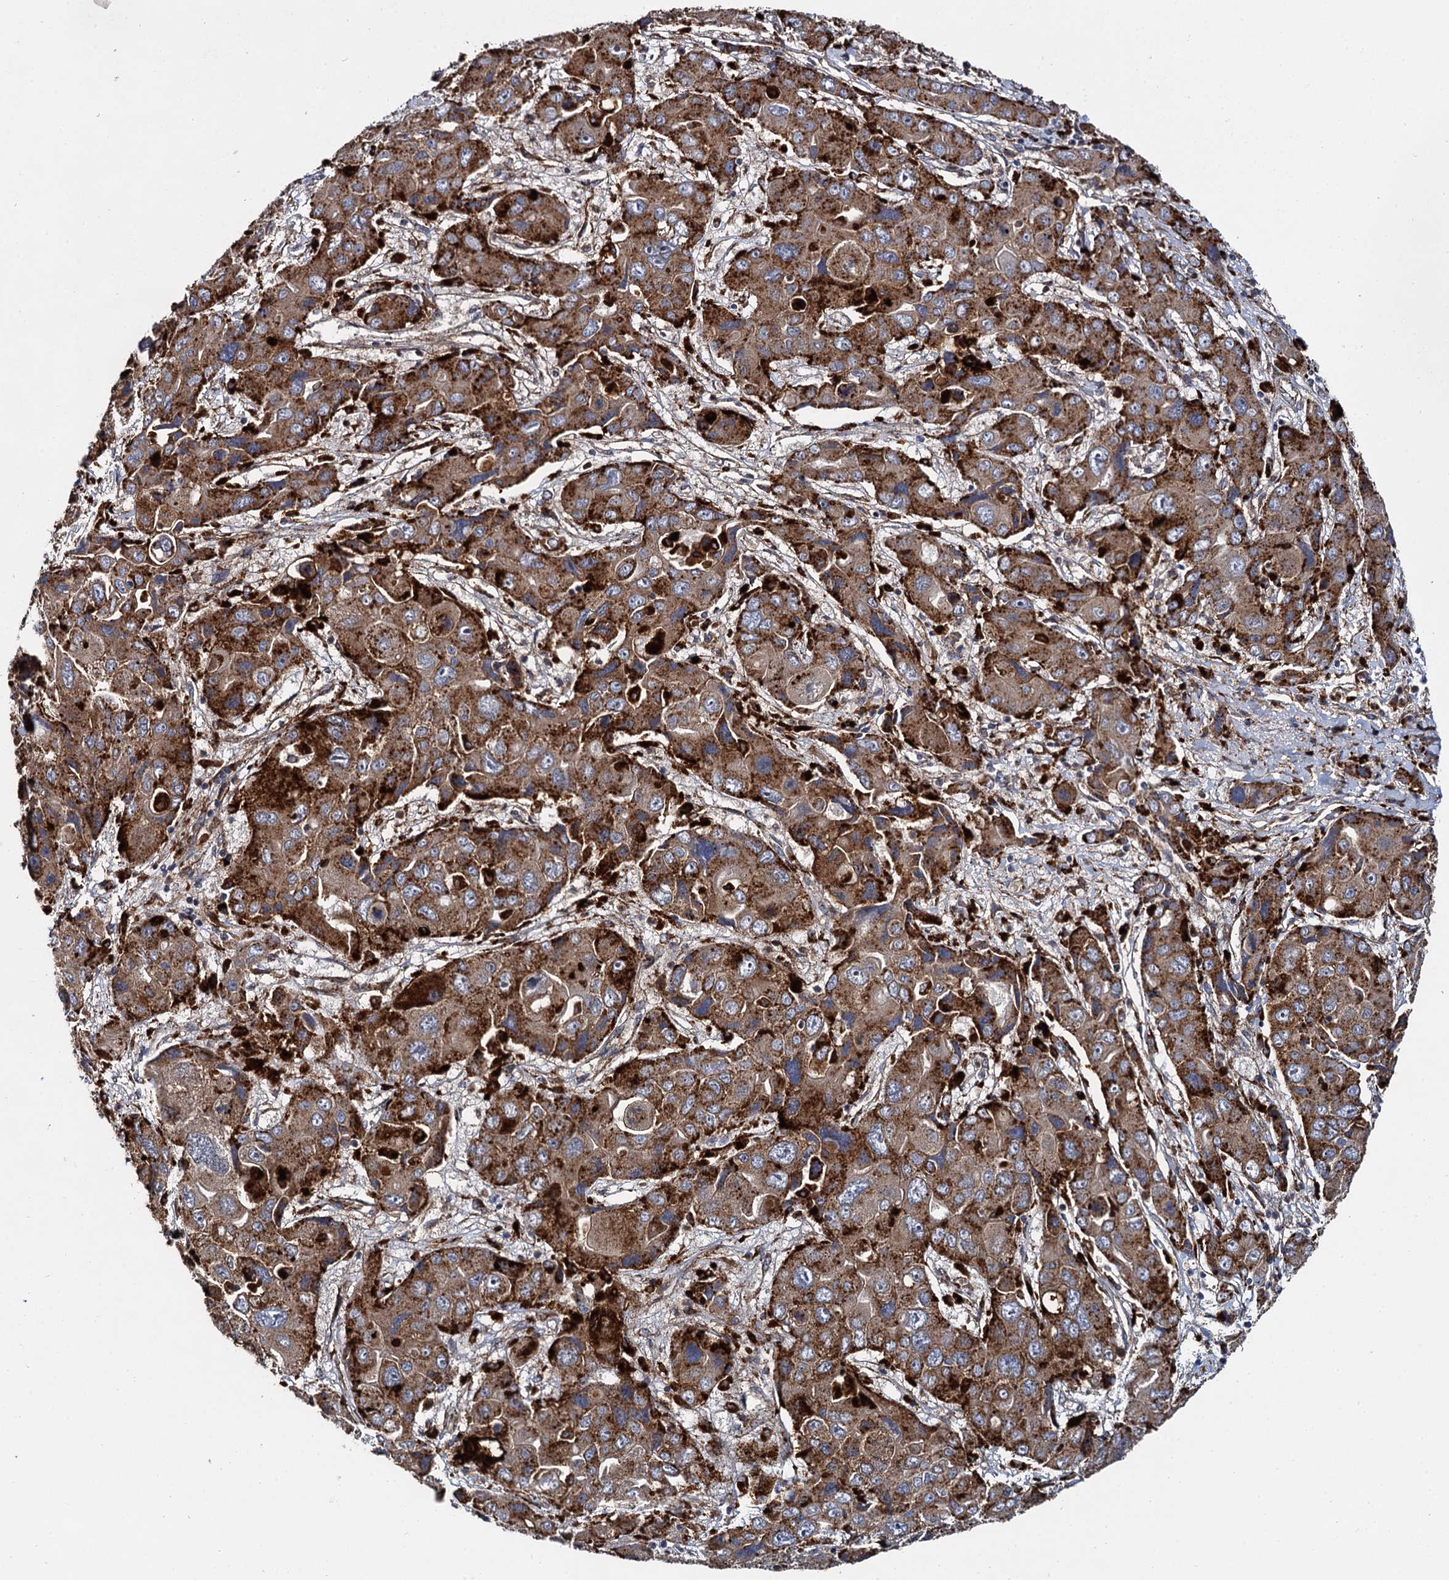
{"staining": {"intensity": "strong", "quantity": ">75%", "location": "cytoplasmic/membranous"}, "tissue": "liver cancer", "cell_type": "Tumor cells", "image_type": "cancer", "snomed": [{"axis": "morphology", "description": "Cholangiocarcinoma"}, {"axis": "topography", "description": "Liver"}], "caption": "An immunohistochemistry micrograph of neoplastic tissue is shown. Protein staining in brown shows strong cytoplasmic/membranous positivity in liver cholangiocarcinoma within tumor cells. (brown staining indicates protein expression, while blue staining denotes nuclei).", "gene": "GBA1", "patient": {"sex": "male", "age": 67}}